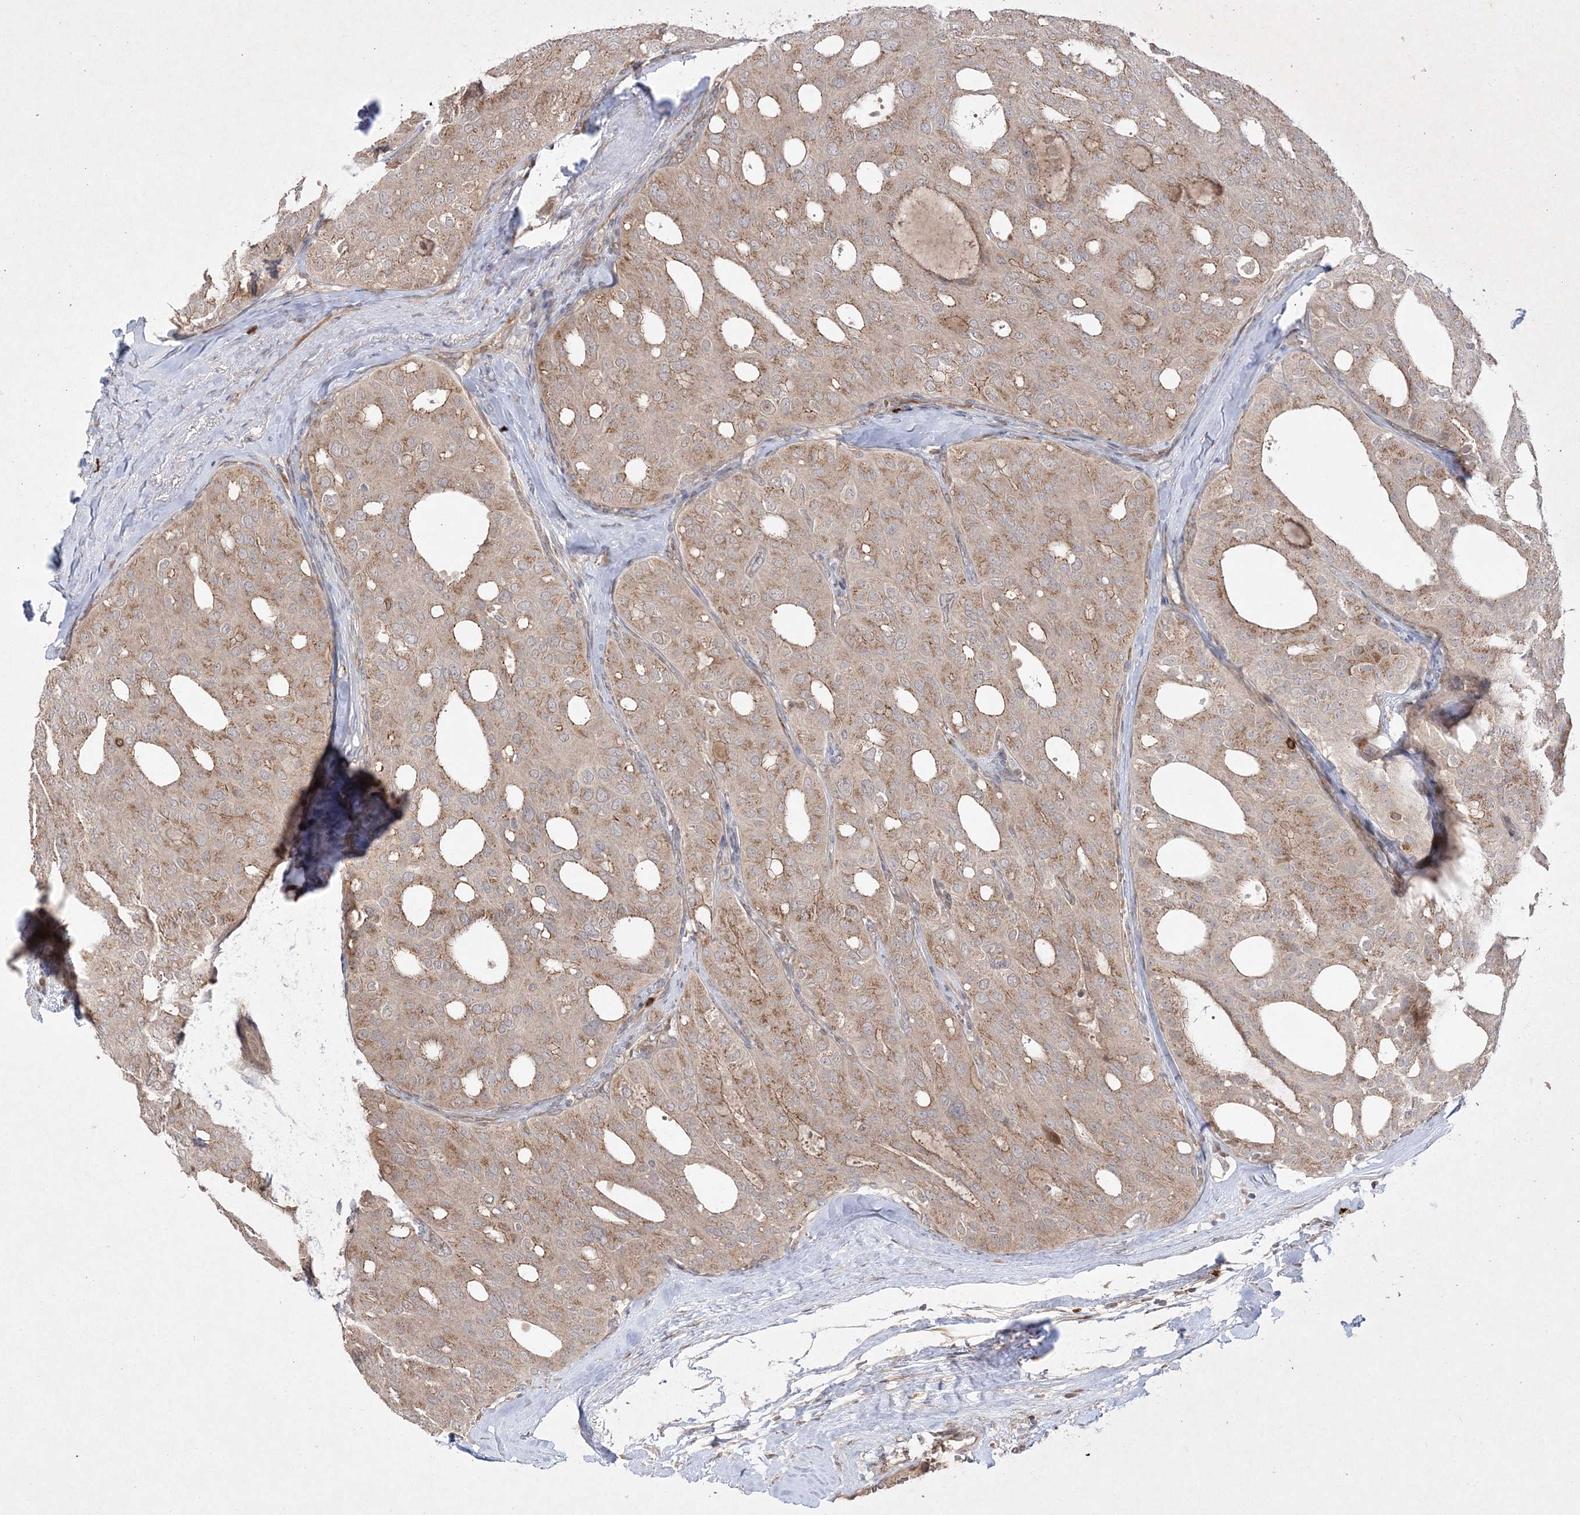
{"staining": {"intensity": "weak", "quantity": ">75%", "location": "cytoplasmic/membranous"}, "tissue": "thyroid cancer", "cell_type": "Tumor cells", "image_type": "cancer", "snomed": [{"axis": "morphology", "description": "Follicular adenoma carcinoma, NOS"}, {"axis": "topography", "description": "Thyroid gland"}], "caption": "Thyroid cancer (follicular adenoma carcinoma) tissue exhibits weak cytoplasmic/membranous staining in approximately >75% of tumor cells", "gene": "CLNK", "patient": {"sex": "male", "age": 75}}